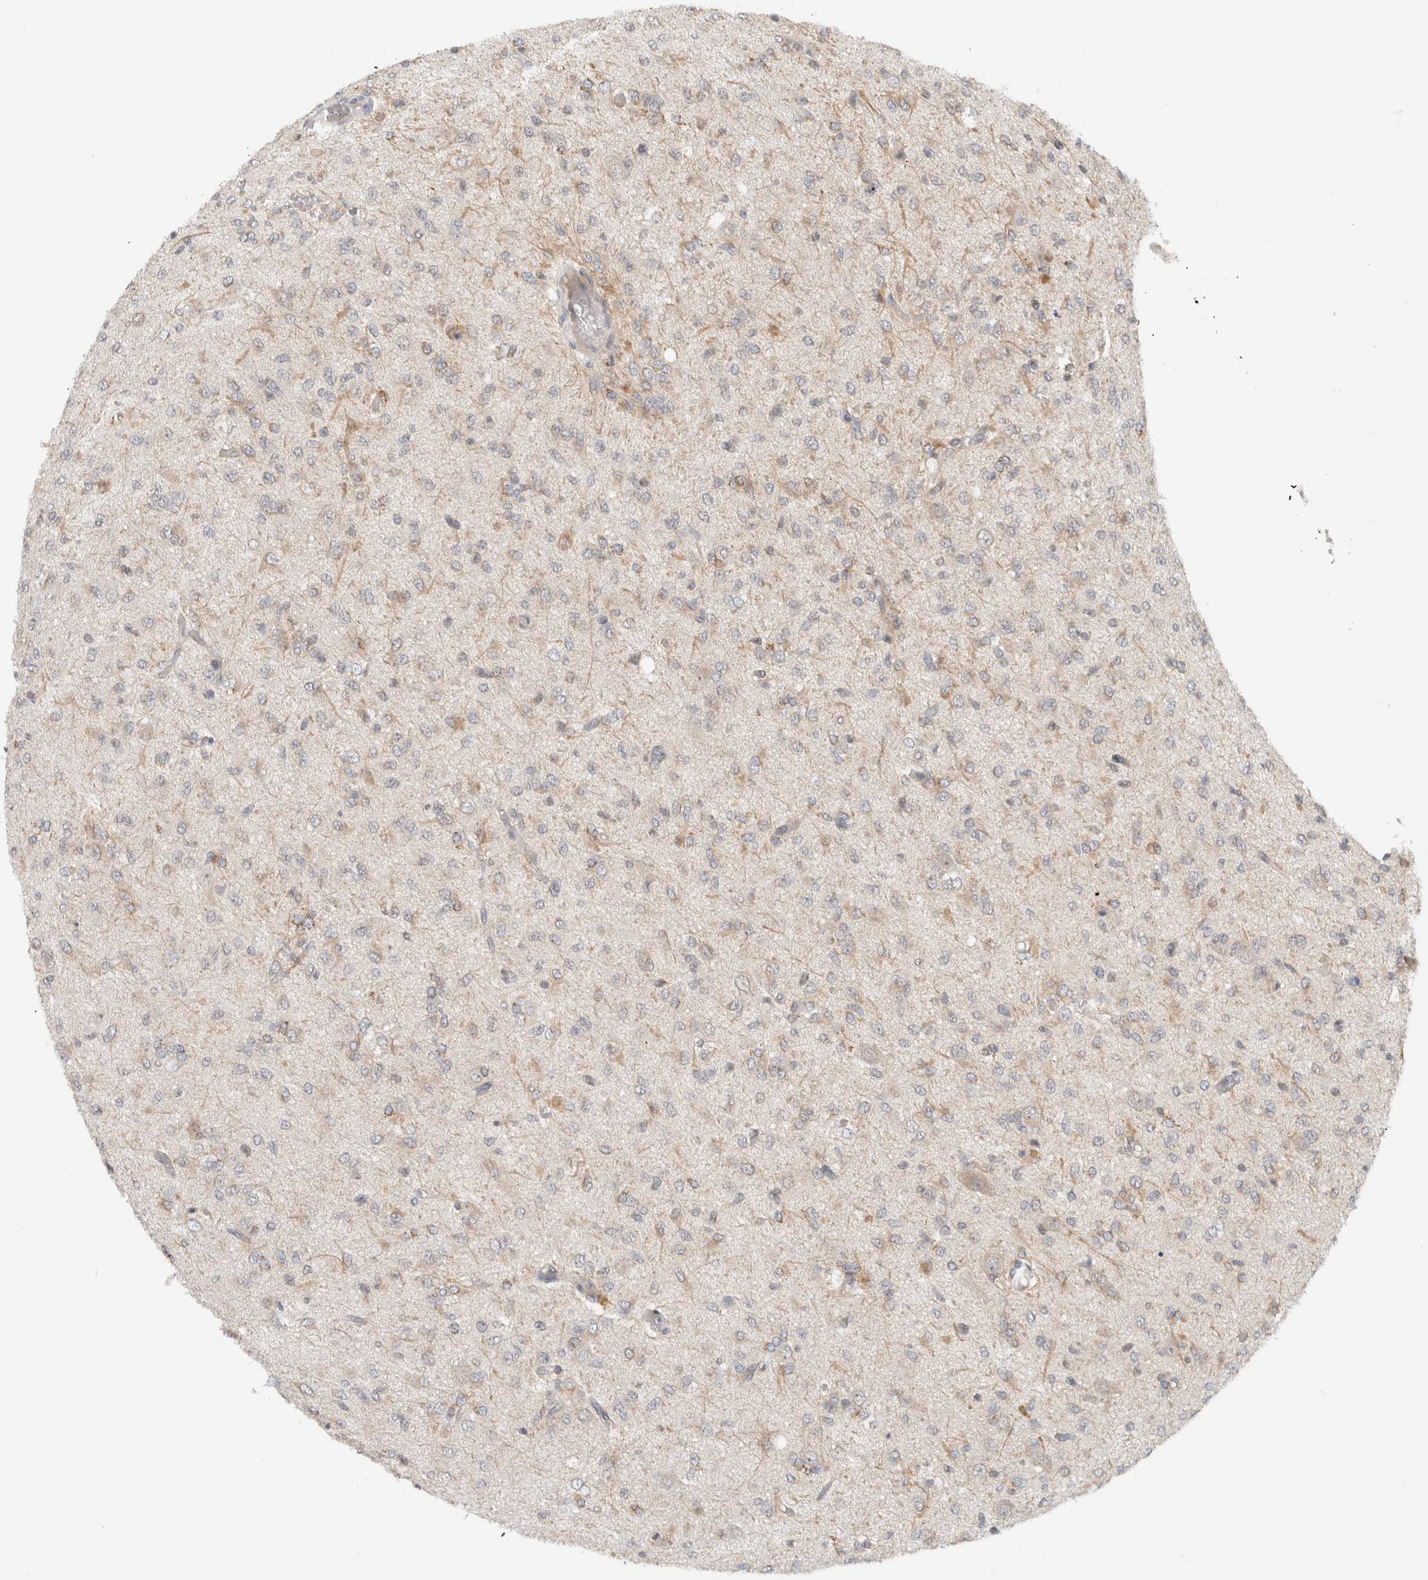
{"staining": {"intensity": "weak", "quantity": "<25%", "location": "cytoplasmic/membranous"}, "tissue": "glioma", "cell_type": "Tumor cells", "image_type": "cancer", "snomed": [{"axis": "morphology", "description": "Glioma, malignant, High grade"}, {"axis": "topography", "description": "Brain"}], "caption": "Immunohistochemical staining of human glioma demonstrates no significant staining in tumor cells.", "gene": "CMC2", "patient": {"sex": "female", "age": 59}}